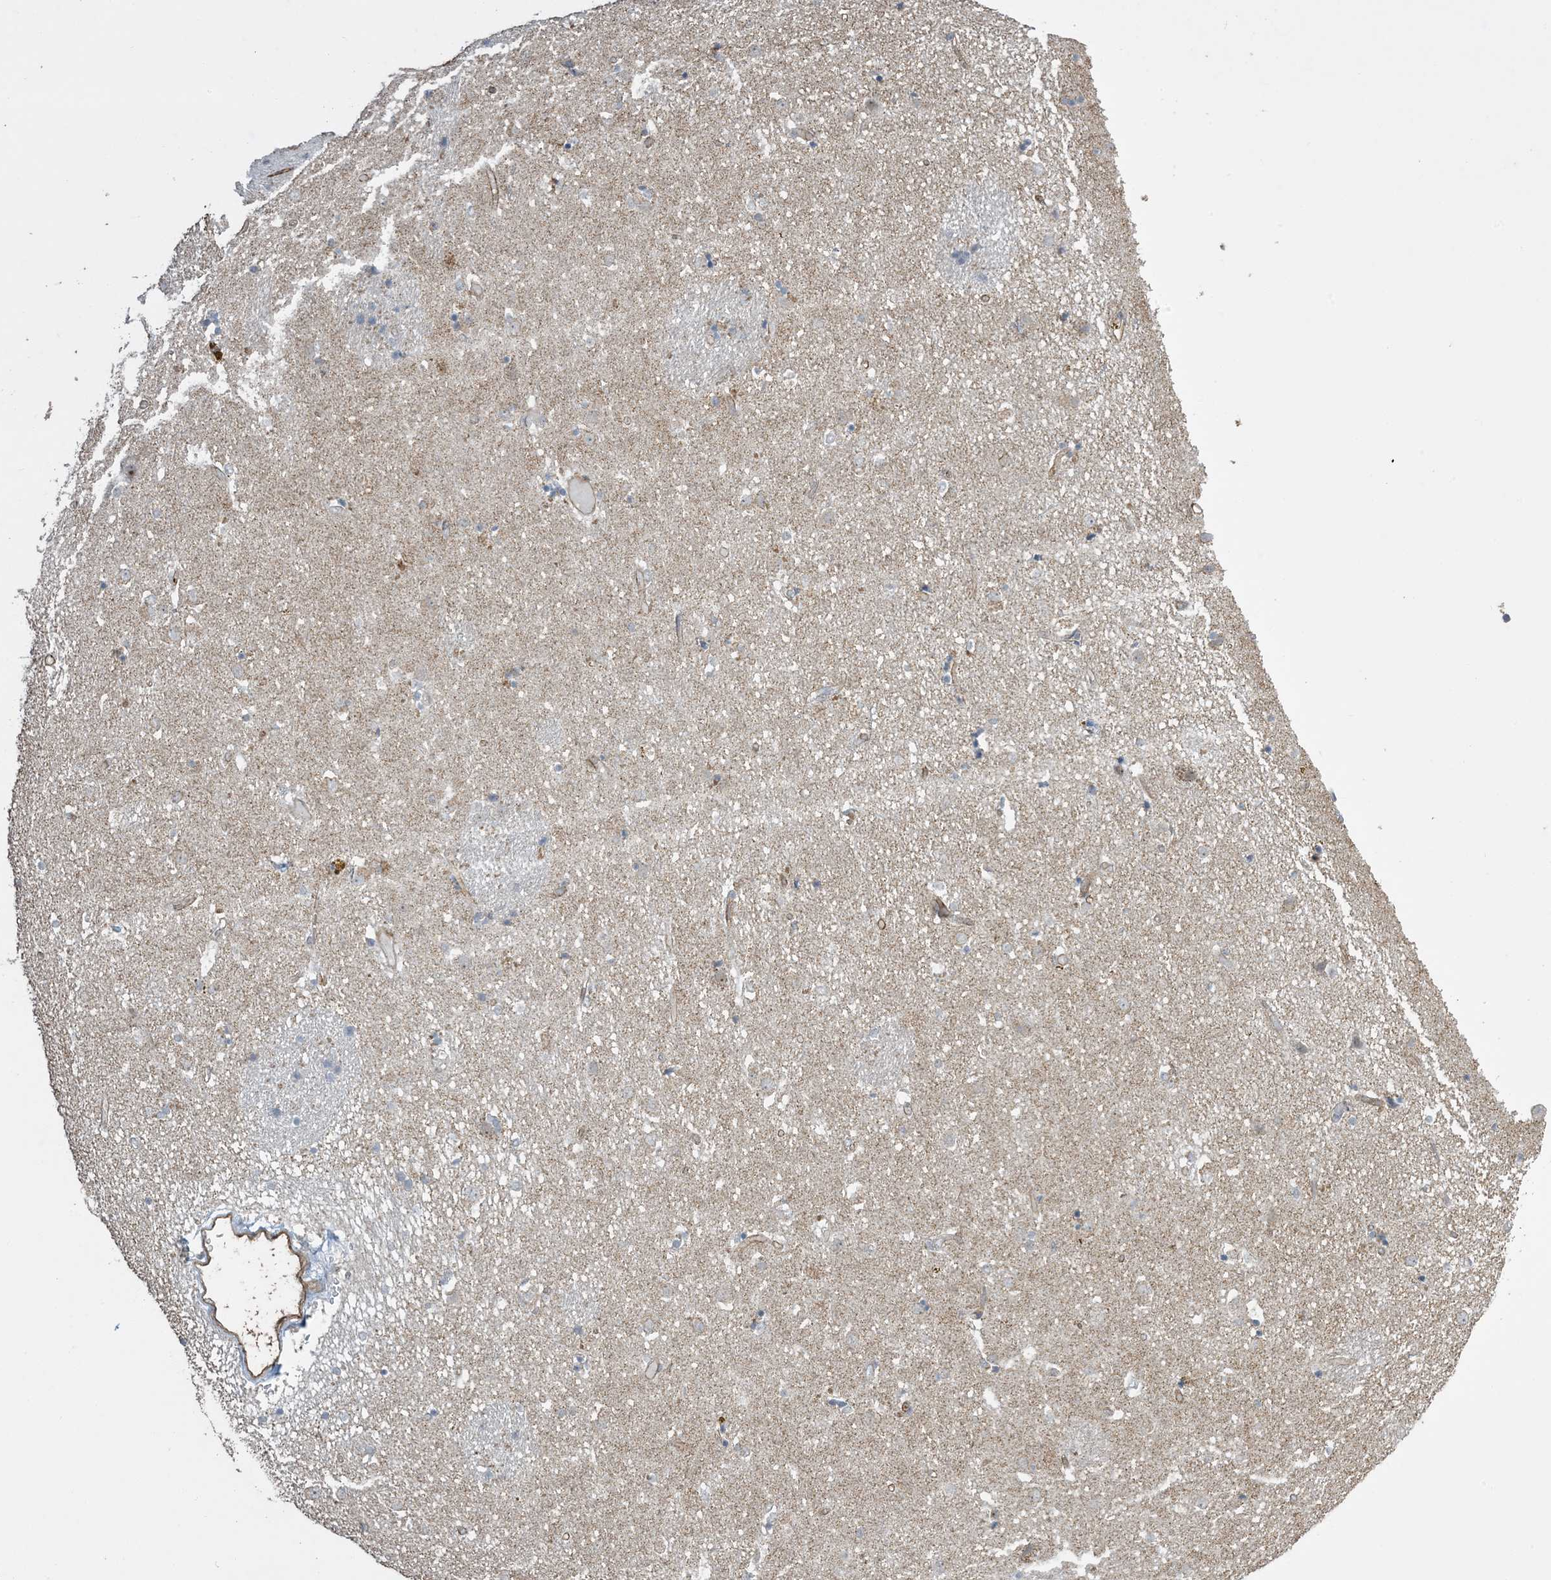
{"staining": {"intensity": "weak", "quantity": "<25%", "location": "cytoplasmic/membranous"}, "tissue": "caudate", "cell_type": "Glial cells", "image_type": "normal", "snomed": [{"axis": "morphology", "description": "Normal tissue, NOS"}, {"axis": "topography", "description": "Lateral ventricle wall"}], "caption": "Immunohistochemistry image of benign human caudate stained for a protein (brown), which shows no expression in glial cells. Brightfield microscopy of immunohistochemistry stained with DAB (brown) and hematoxylin (blue), captured at high magnification.", "gene": "AGA", "patient": {"sex": "male", "age": 70}}